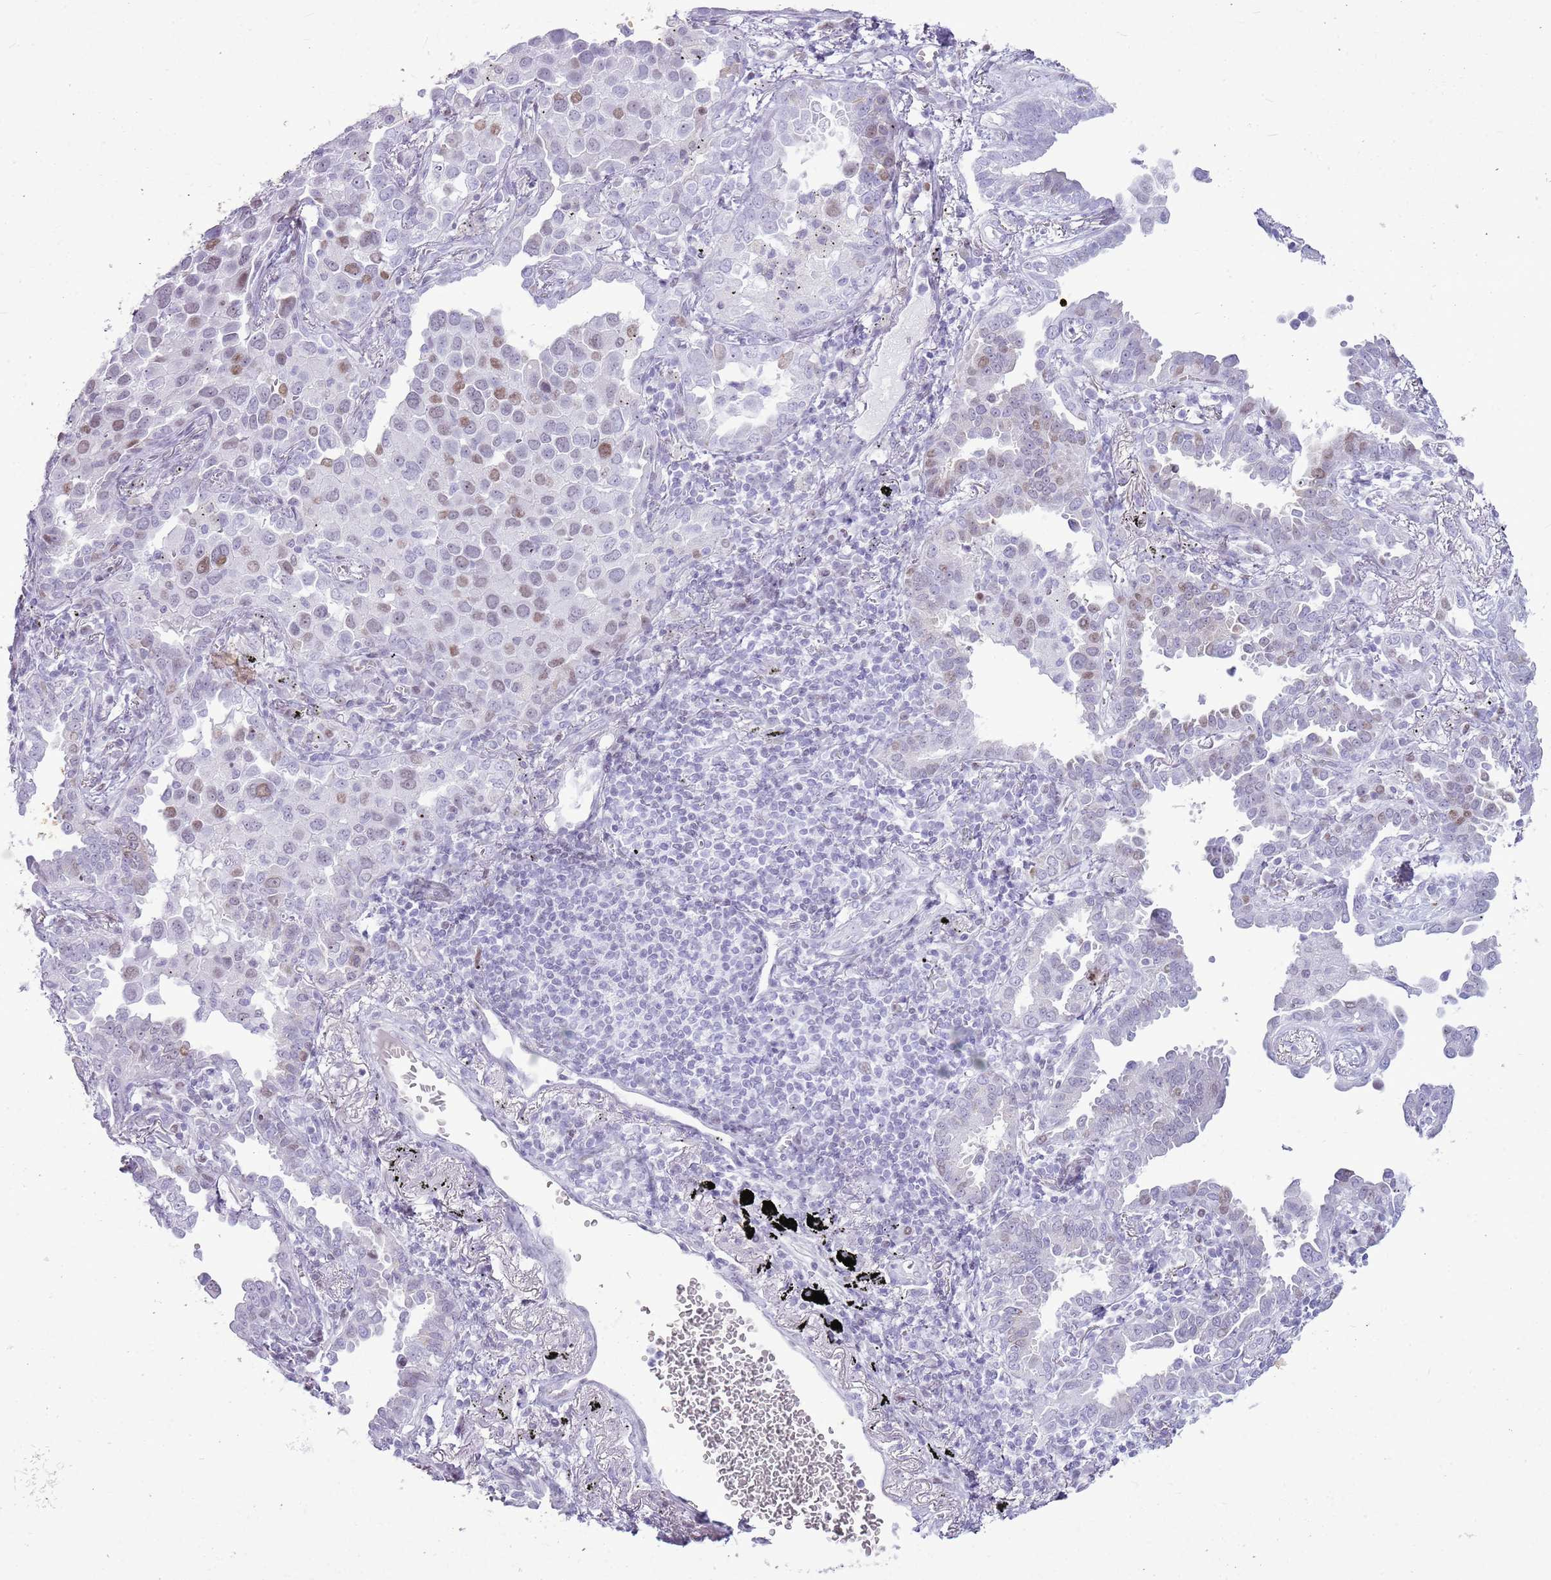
{"staining": {"intensity": "weak", "quantity": "<25%", "location": "nuclear"}, "tissue": "lung cancer", "cell_type": "Tumor cells", "image_type": "cancer", "snomed": [{"axis": "morphology", "description": "Adenocarcinoma, NOS"}, {"axis": "topography", "description": "Lung"}], "caption": "Immunohistochemistry of human lung adenocarcinoma displays no expression in tumor cells.", "gene": "ASIP", "patient": {"sex": "male", "age": 67}}